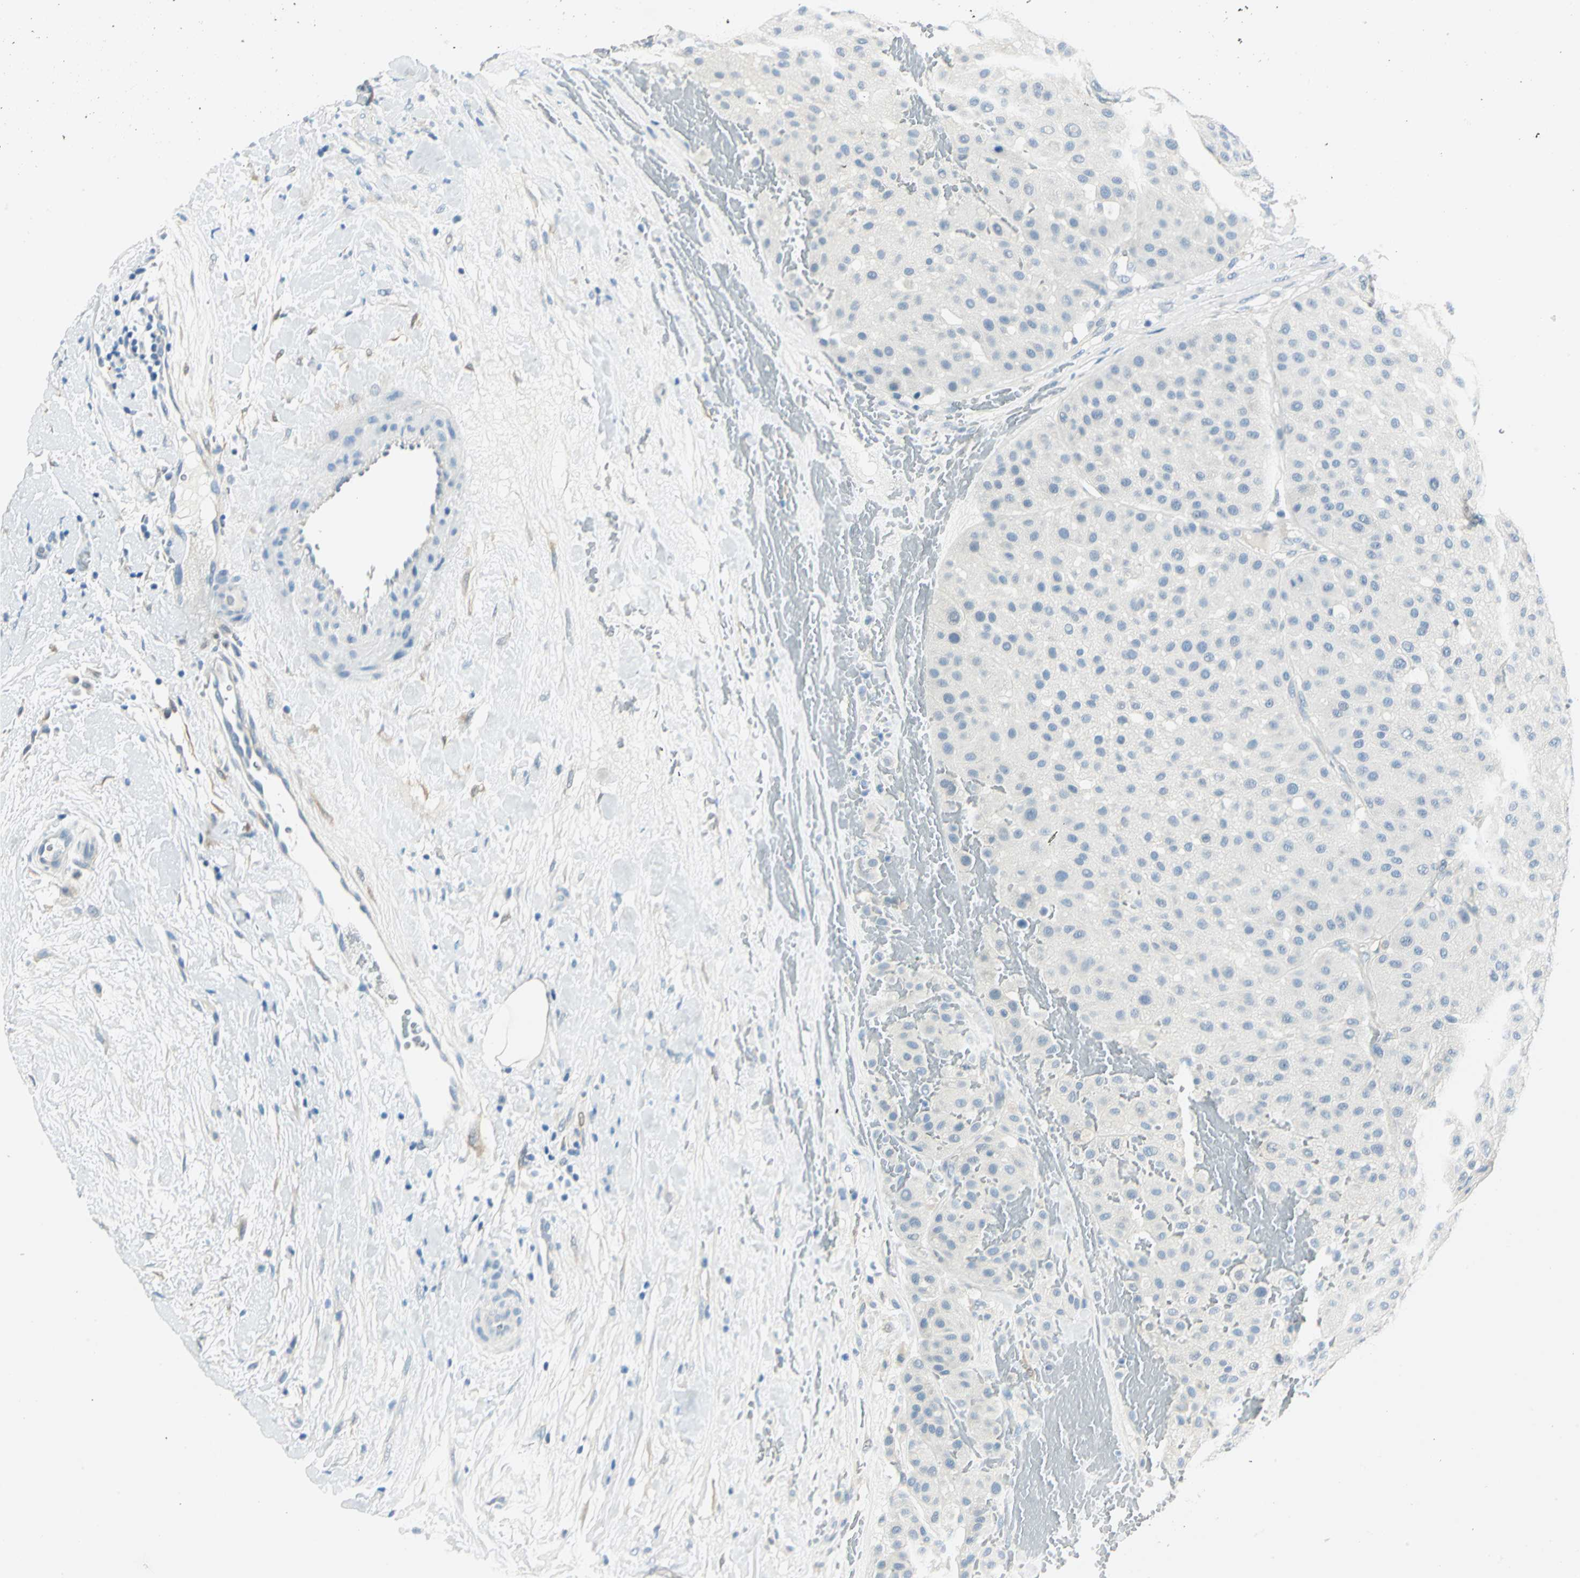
{"staining": {"intensity": "negative", "quantity": "none", "location": "none"}, "tissue": "melanoma", "cell_type": "Tumor cells", "image_type": "cancer", "snomed": [{"axis": "morphology", "description": "Normal tissue, NOS"}, {"axis": "morphology", "description": "Malignant melanoma, Metastatic site"}, {"axis": "topography", "description": "Skin"}], "caption": "Immunohistochemistry (IHC) micrograph of human malignant melanoma (metastatic site) stained for a protein (brown), which reveals no positivity in tumor cells.", "gene": "UCHL1", "patient": {"sex": "male", "age": 41}}